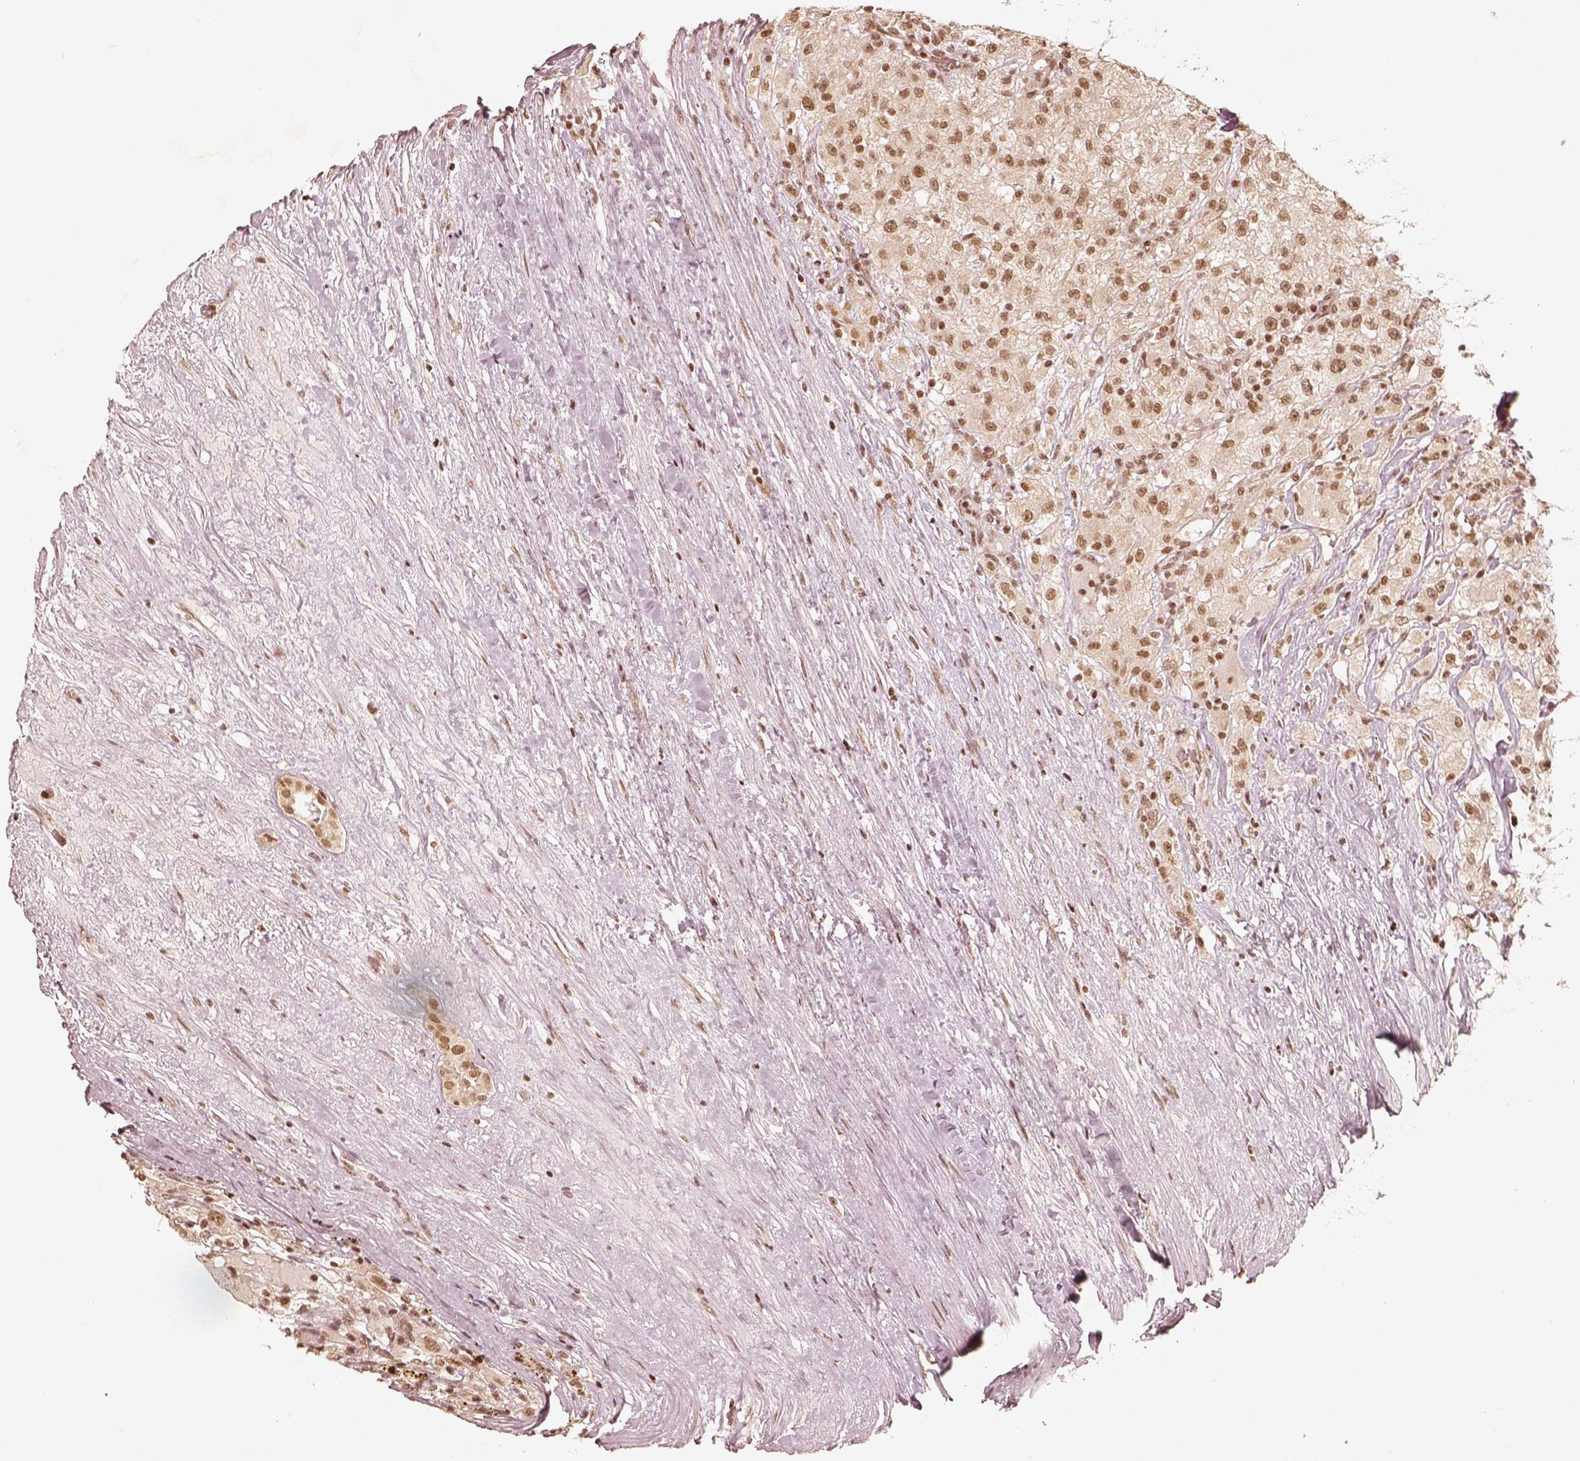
{"staining": {"intensity": "moderate", "quantity": "<25%", "location": "nuclear"}, "tissue": "renal cancer", "cell_type": "Tumor cells", "image_type": "cancer", "snomed": [{"axis": "morphology", "description": "Adenocarcinoma, NOS"}, {"axis": "topography", "description": "Kidney"}], "caption": "Renal adenocarcinoma stained with a protein marker exhibits moderate staining in tumor cells.", "gene": "GMEB2", "patient": {"sex": "female", "age": 67}}